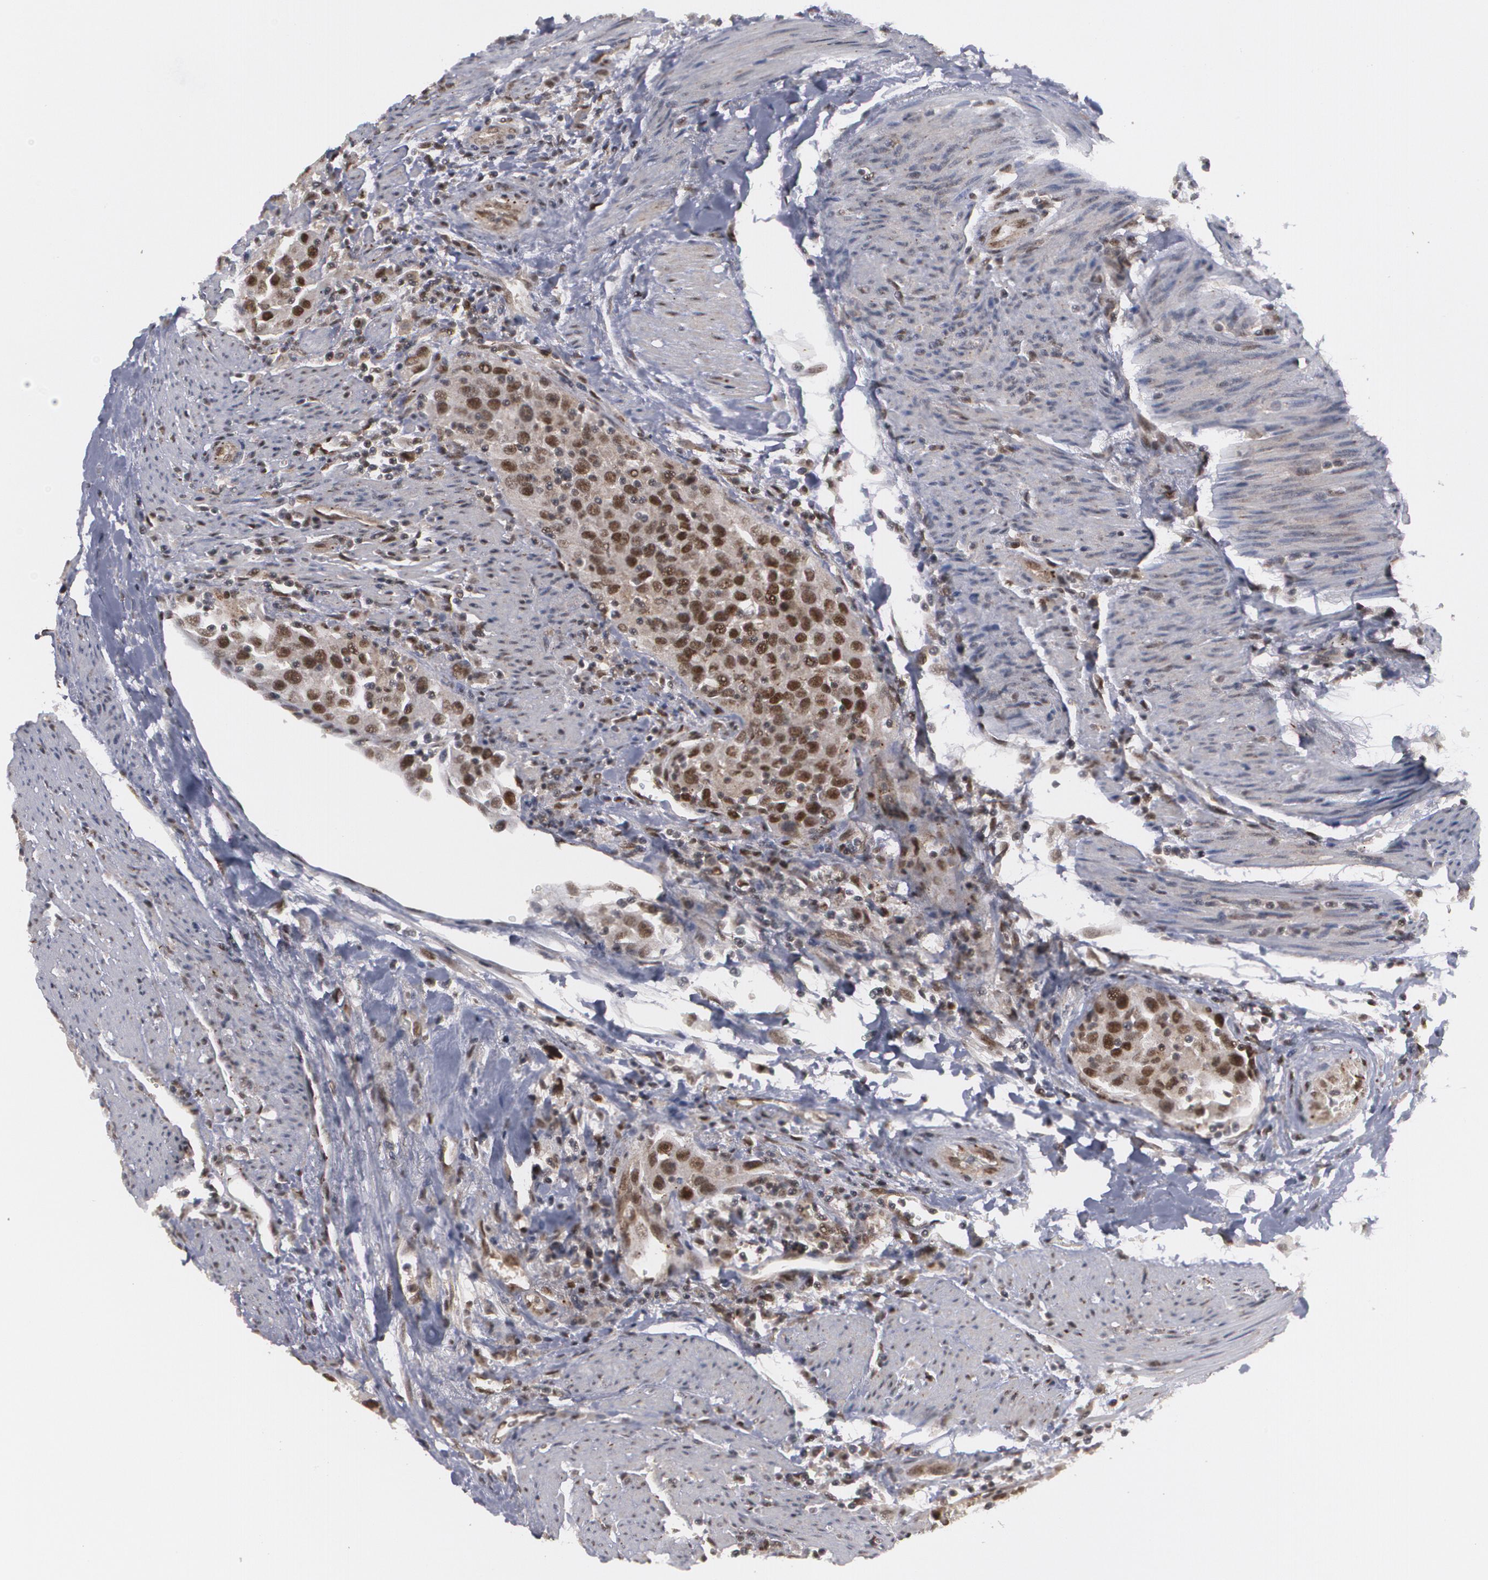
{"staining": {"intensity": "weak", "quantity": ">75%", "location": "nuclear"}, "tissue": "urothelial cancer", "cell_type": "Tumor cells", "image_type": "cancer", "snomed": [{"axis": "morphology", "description": "Urothelial carcinoma, High grade"}, {"axis": "topography", "description": "Urinary bladder"}], "caption": "Immunohistochemical staining of human urothelial cancer shows low levels of weak nuclear staining in approximately >75% of tumor cells.", "gene": "INTS6", "patient": {"sex": "female", "age": 80}}